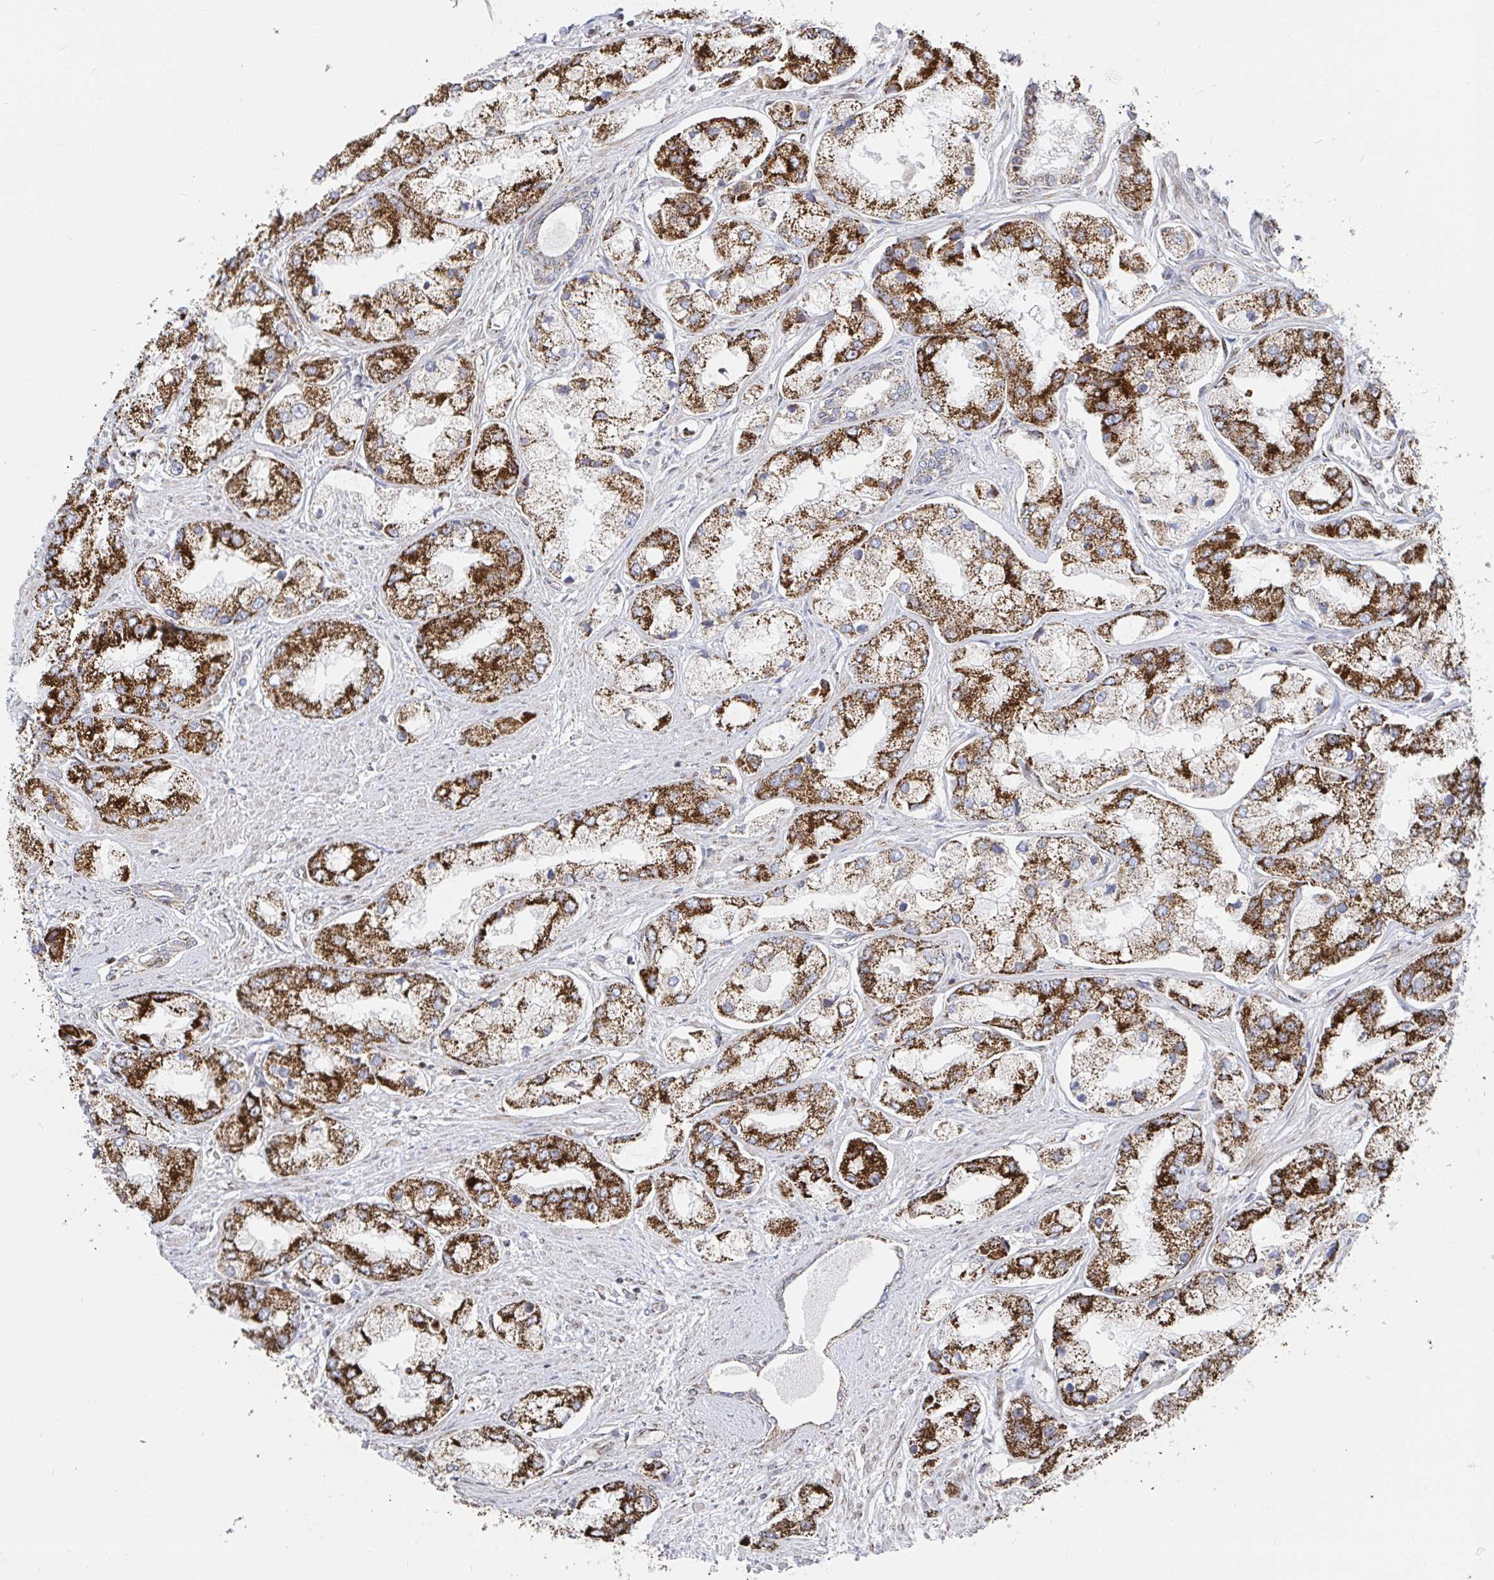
{"staining": {"intensity": "strong", "quantity": ">75%", "location": "cytoplasmic/membranous"}, "tissue": "prostate cancer", "cell_type": "Tumor cells", "image_type": "cancer", "snomed": [{"axis": "morphology", "description": "Adenocarcinoma, Low grade"}, {"axis": "topography", "description": "Prostate"}], "caption": "Protein analysis of prostate low-grade adenocarcinoma tissue shows strong cytoplasmic/membranous staining in about >75% of tumor cells. The staining was performed using DAB to visualize the protein expression in brown, while the nuclei were stained in blue with hematoxylin (Magnification: 20x).", "gene": "STARD8", "patient": {"sex": "male", "age": 69}}